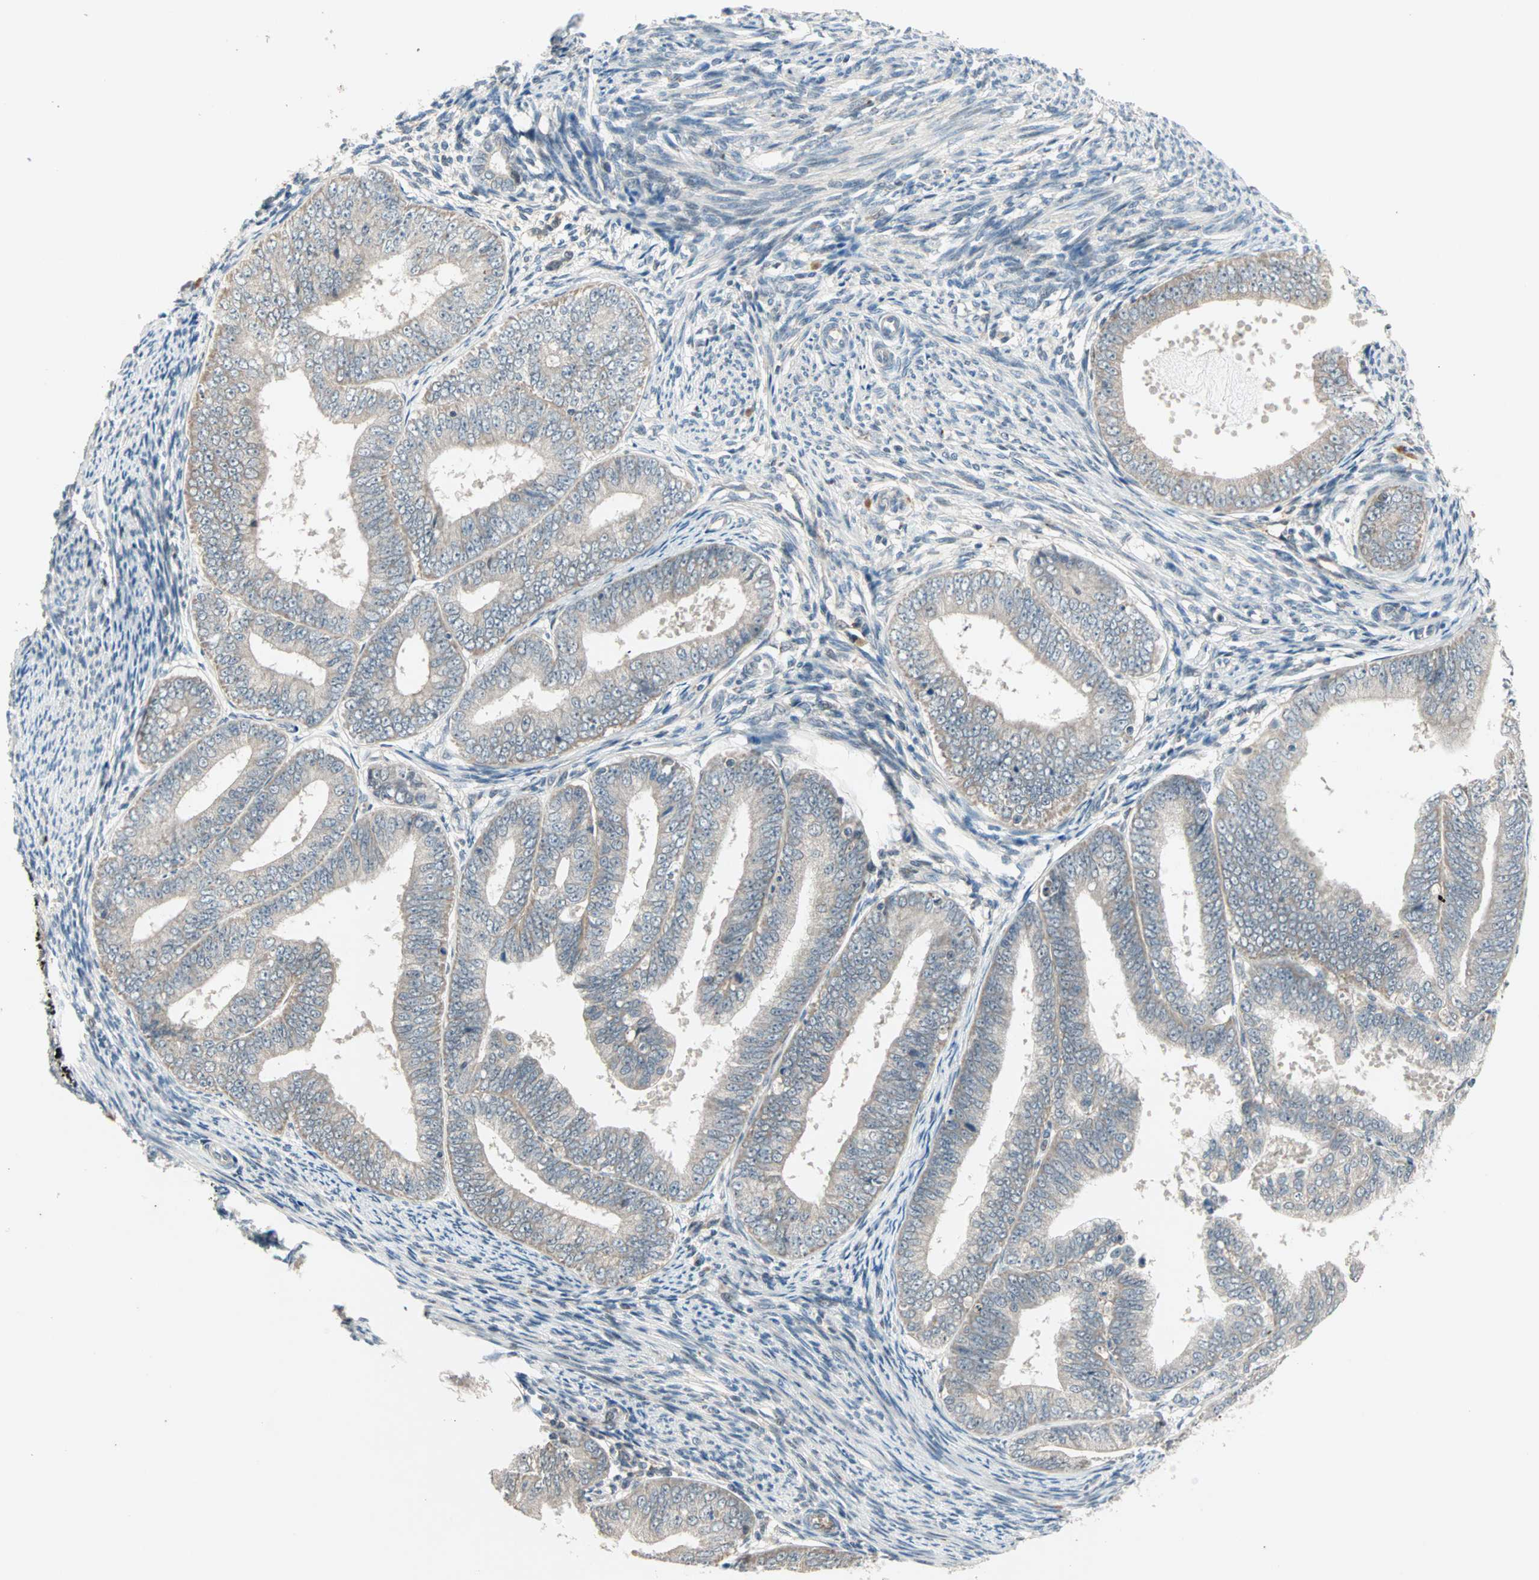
{"staining": {"intensity": "weak", "quantity": "25%-75%", "location": "cytoplasmic/membranous"}, "tissue": "endometrial cancer", "cell_type": "Tumor cells", "image_type": "cancer", "snomed": [{"axis": "morphology", "description": "Adenocarcinoma, NOS"}, {"axis": "topography", "description": "Endometrium"}], "caption": "Immunohistochemistry of endometrial cancer displays low levels of weak cytoplasmic/membranous expression in approximately 25%-75% of tumor cells. The staining was performed using DAB (3,3'-diaminobenzidine) to visualize the protein expression in brown, while the nuclei were stained in blue with hematoxylin (Magnification: 20x).", "gene": "PROS1", "patient": {"sex": "female", "age": 63}}